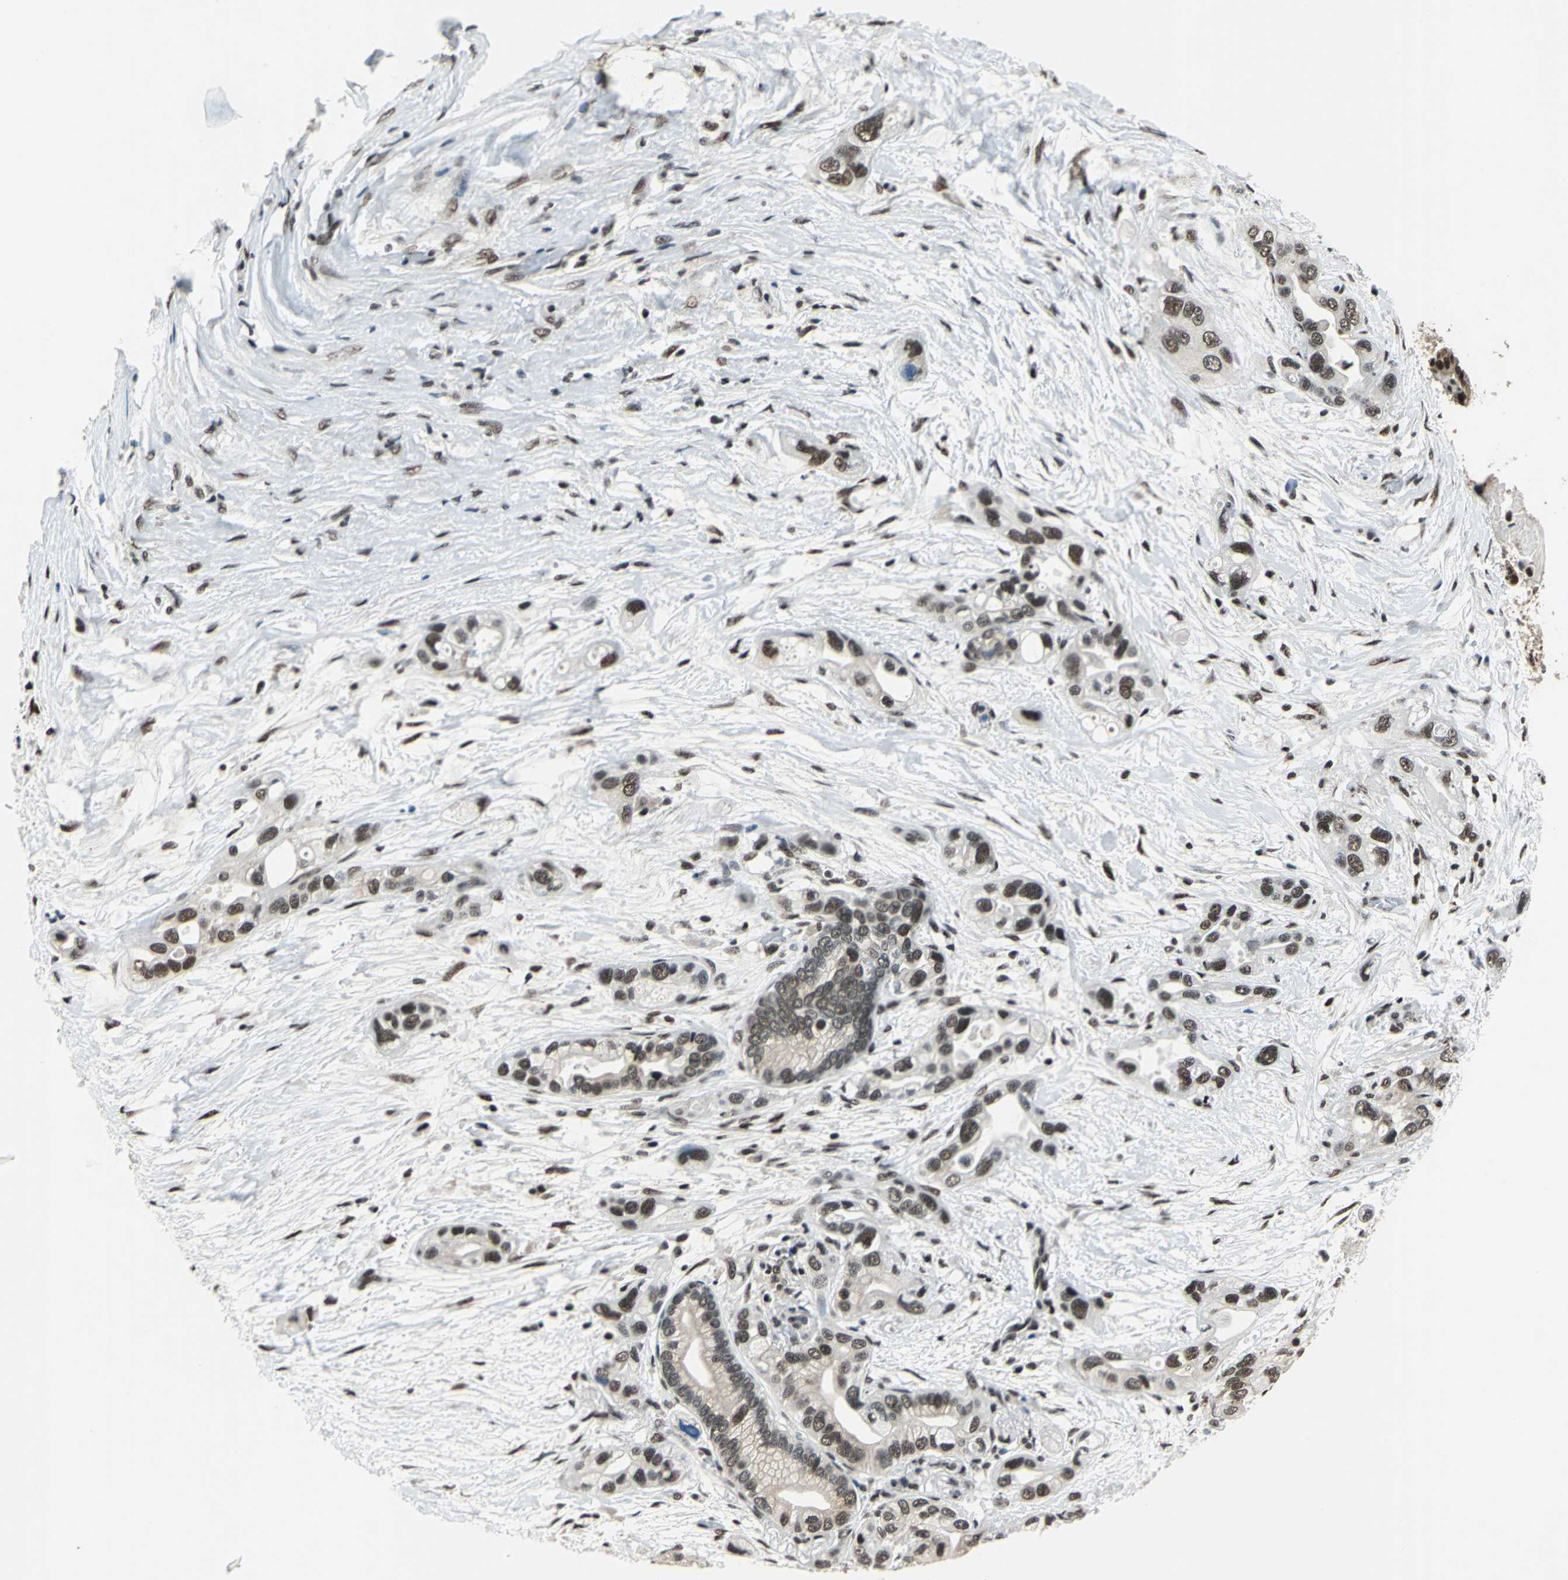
{"staining": {"intensity": "weak", "quantity": "25%-75%", "location": "nuclear"}, "tissue": "pancreatic cancer", "cell_type": "Tumor cells", "image_type": "cancer", "snomed": [{"axis": "morphology", "description": "Adenocarcinoma, NOS"}, {"axis": "topography", "description": "Pancreas"}], "caption": "Protein staining of pancreatic cancer (adenocarcinoma) tissue reveals weak nuclear expression in about 25%-75% of tumor cells.", "gene": "BCLAF1", "patient": {"sex": "female", "age": 77}}